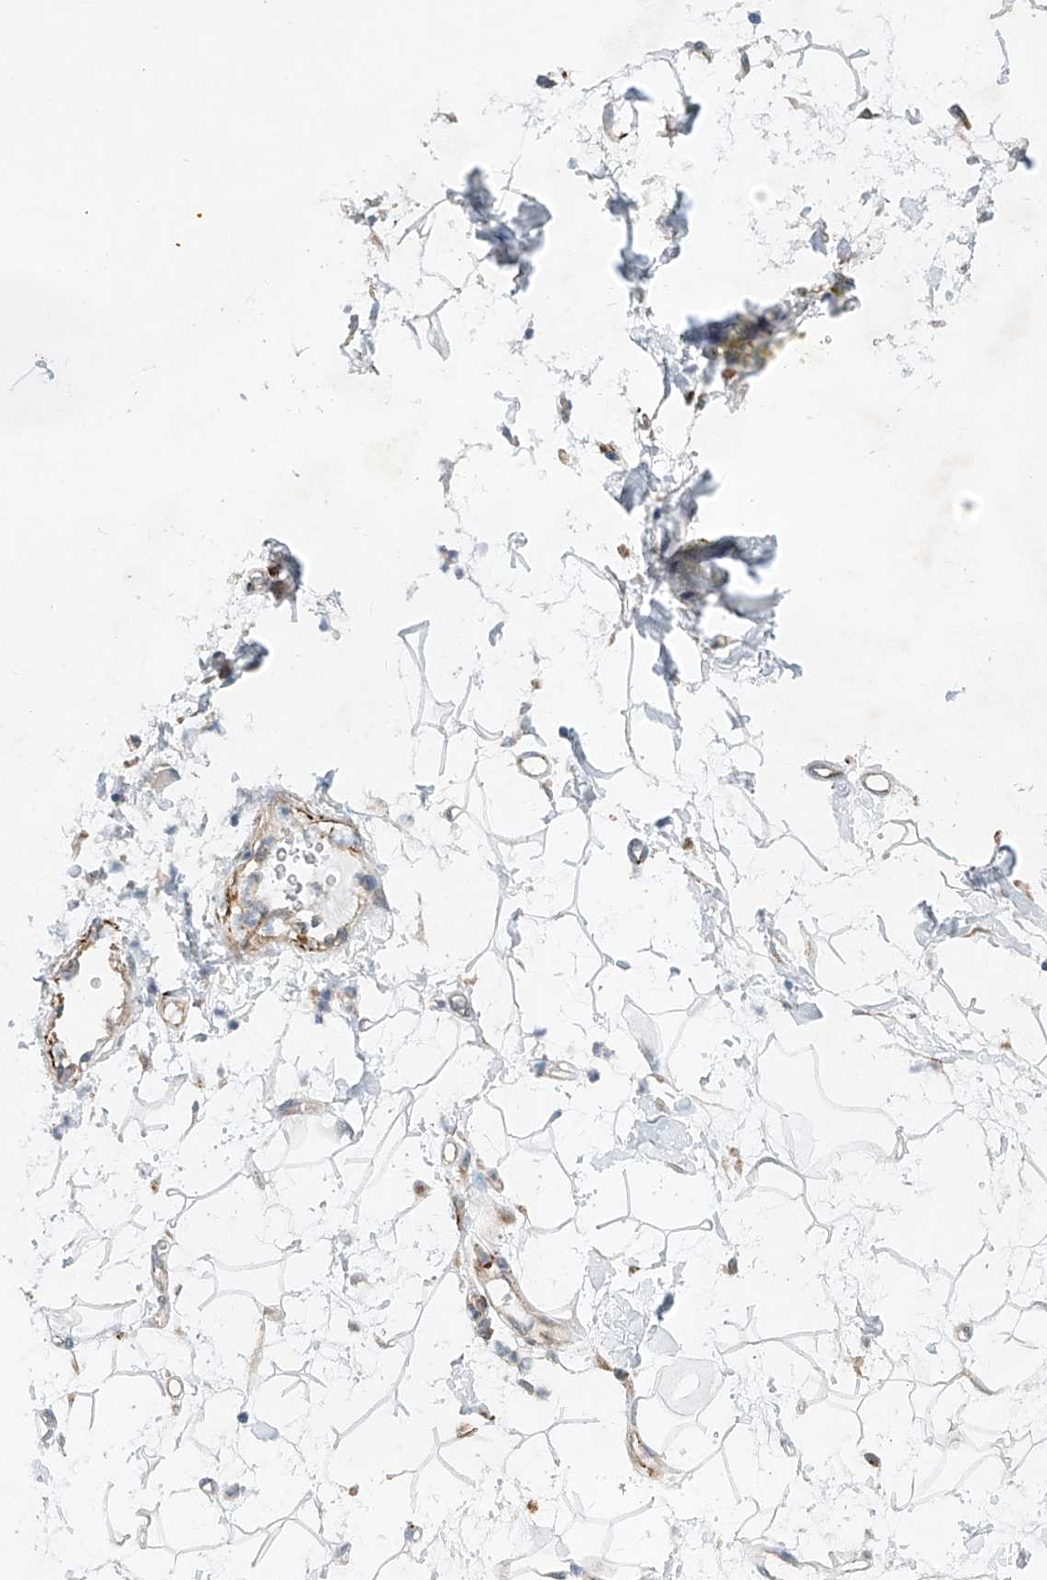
{"staining": {"intensity": "negative", "quantity": "none", "location": "none"}, "tissue": "adipose tissue", "cell_type": "Adipocytes", "image_type": "normal", "snomed": [{"axis": "morphology", "description": "Normal tissue, NOS"}, {"axis": "morphology", "description": "Adenocarcinoma, NOS"}, {"axis": "topography", "description": "Pancreas"}, {"axis": "topography", "description": "Peripheral nerve tissue"}], "caption": "Histopathology image shows no protein expression in adipocytes of benign adipose tissue. (Stains: DAB immunohistochemistry (IHC) with hematoxylin counter stain, Microscopy: brightfield microscopy at high magnification).", "gene": "CEP85L", "patient": {"sex": "male", "age": 59}}